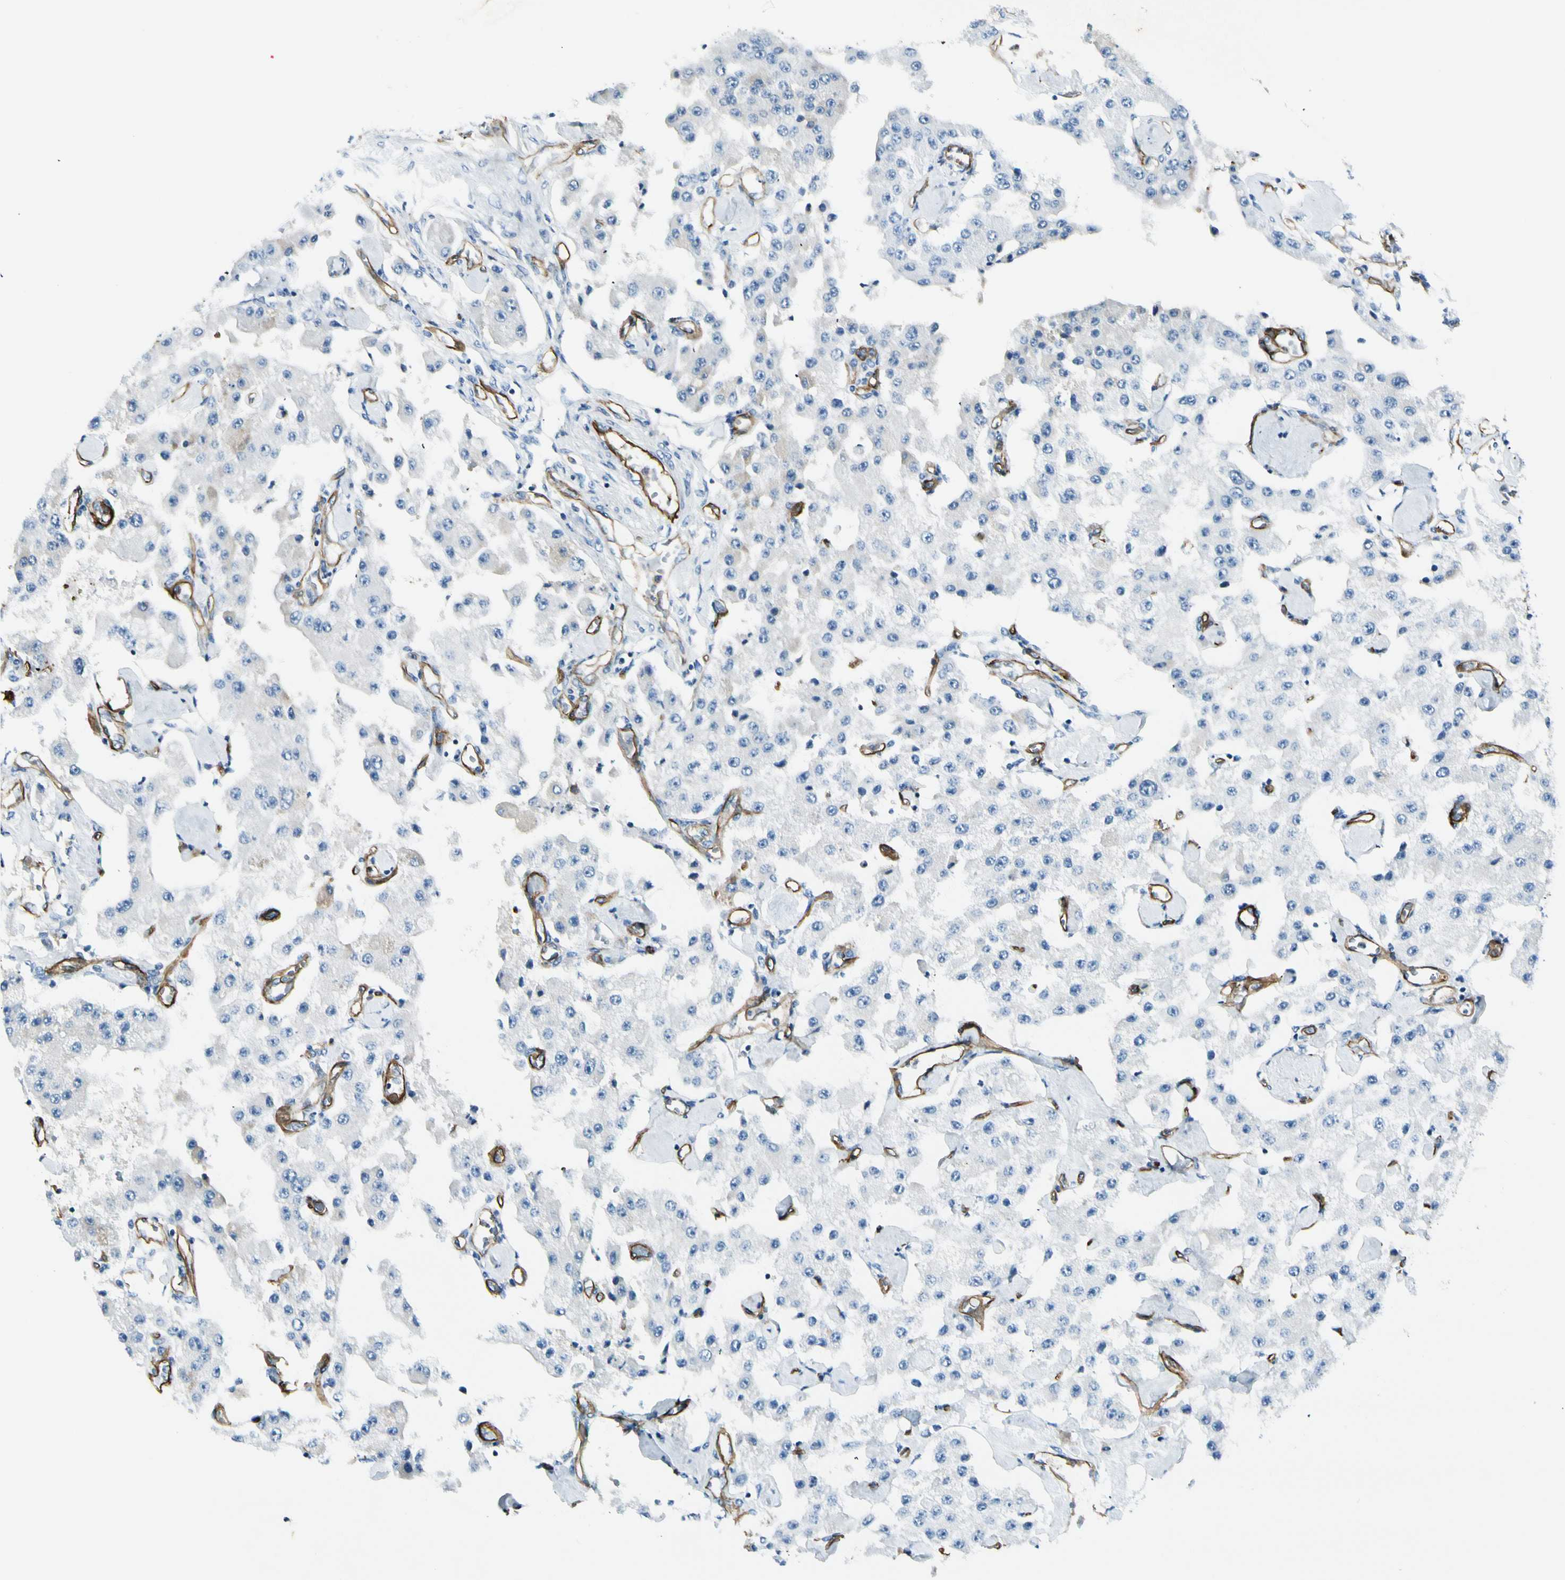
{"staining": {"intensity": "negative", "quantity": "none", "location": "none"}, "tissue": "carcinoid", "cell_type": "Tumor cells", "image_type": "cancer", "snomed": [{"axis": "morphology", "description": "Carcinoid, malignant, NOS"}, {"axis": "topography", "description": "Pancreas"}], "caption": "Human carcinoid stained for a protein using IHC reveals no positivity in tumor cells.", "gene": "CD93", "patient": {"sex": "male", "age": 41}}